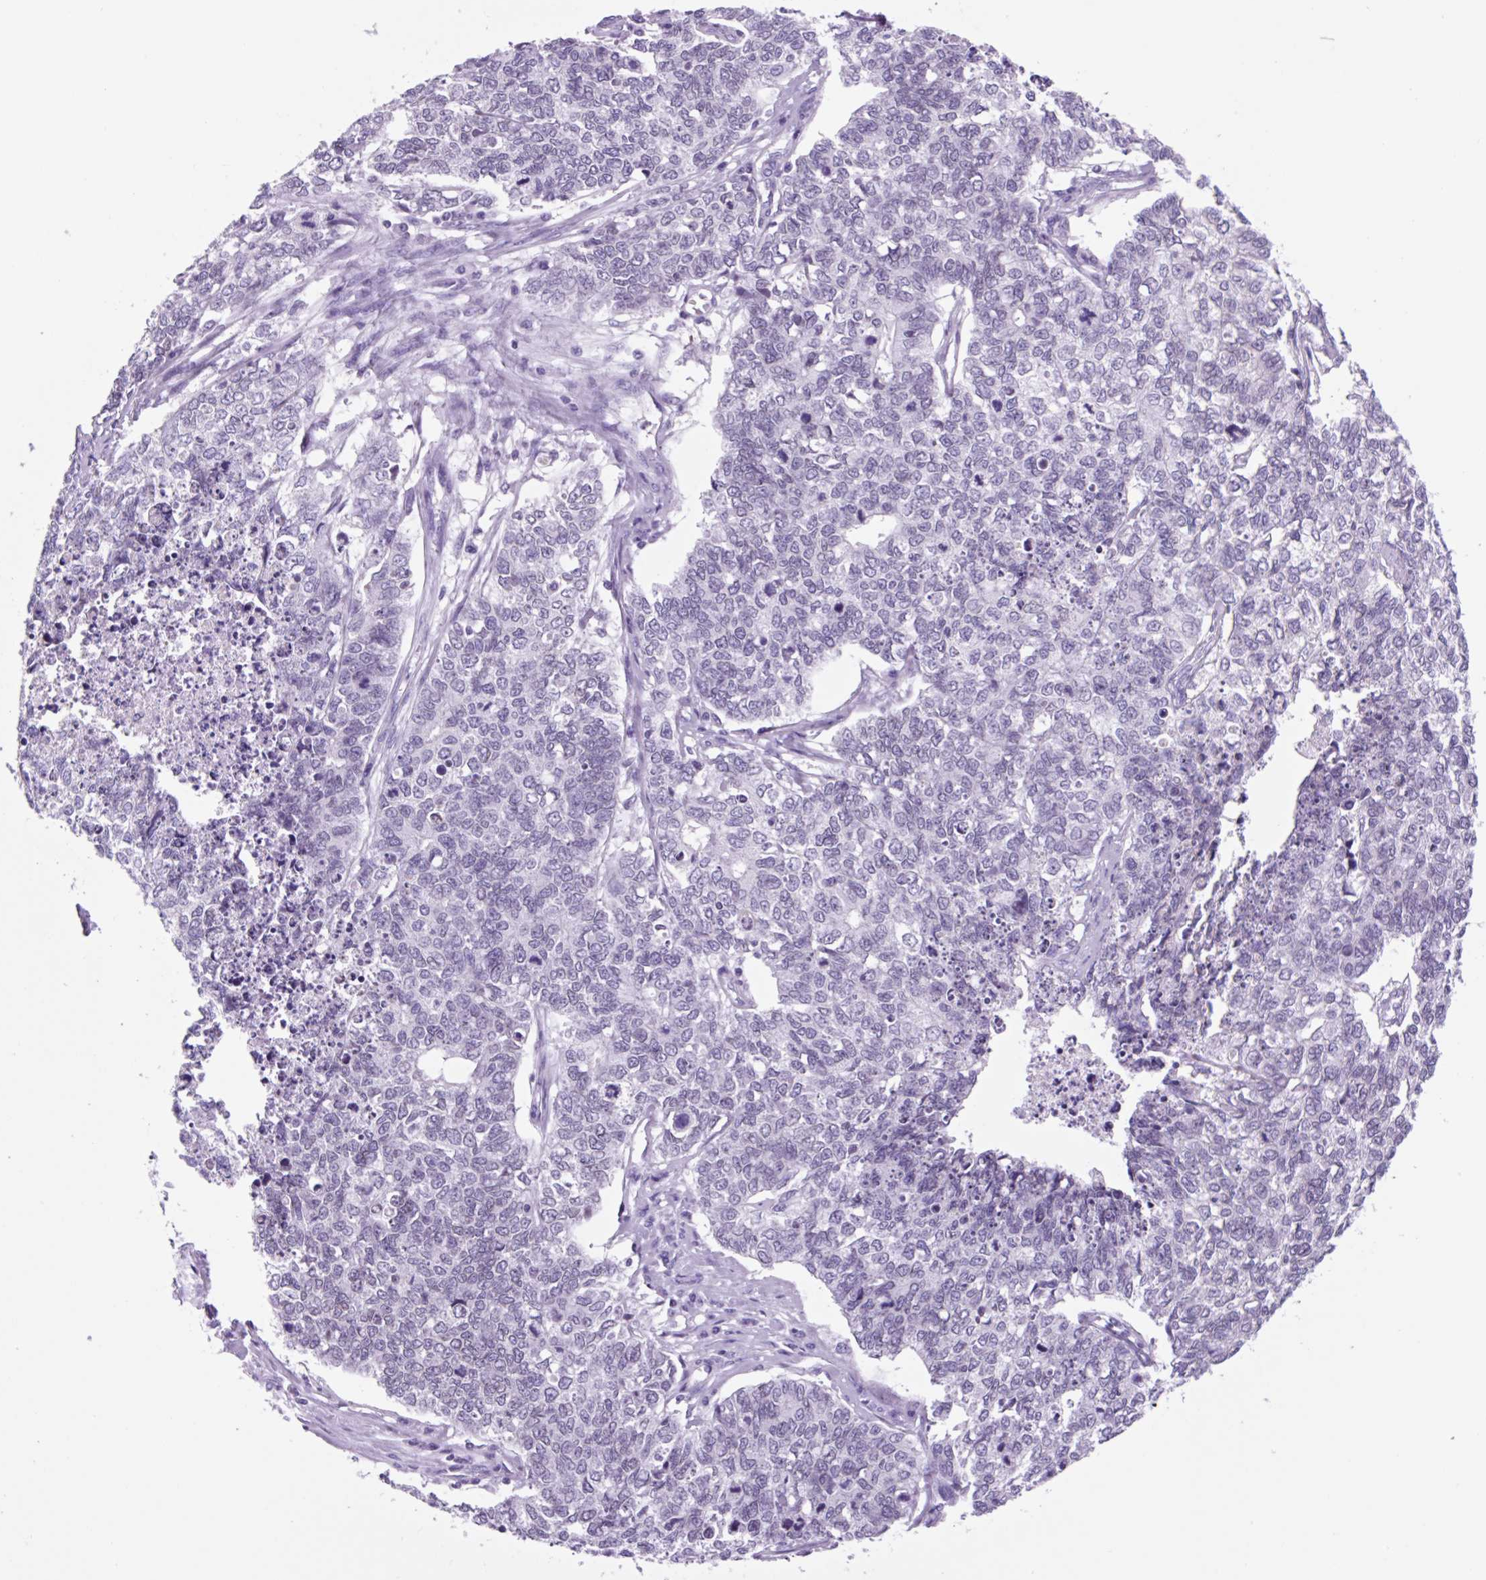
{"staining": {"intensity": "negative", "quantity": "none", "location": "none"}, "tissue": "cervical cancer", "cell_type": "Tumor cells", "image_type": "cancer", "snomed": [{"axis": "morphology", "description": "Squamous cell carcinoma, NOS"}, {"axis": "topography", "description": "Cervix"}], "caption": "Immunohistochemistry (IHC) image of human cervical squamous cell carcinoma stained for a protein (brown), which displays no expression in tumor cells.", "gene": "VPREB1", "patient": {"sex": "female", "age": 63}}